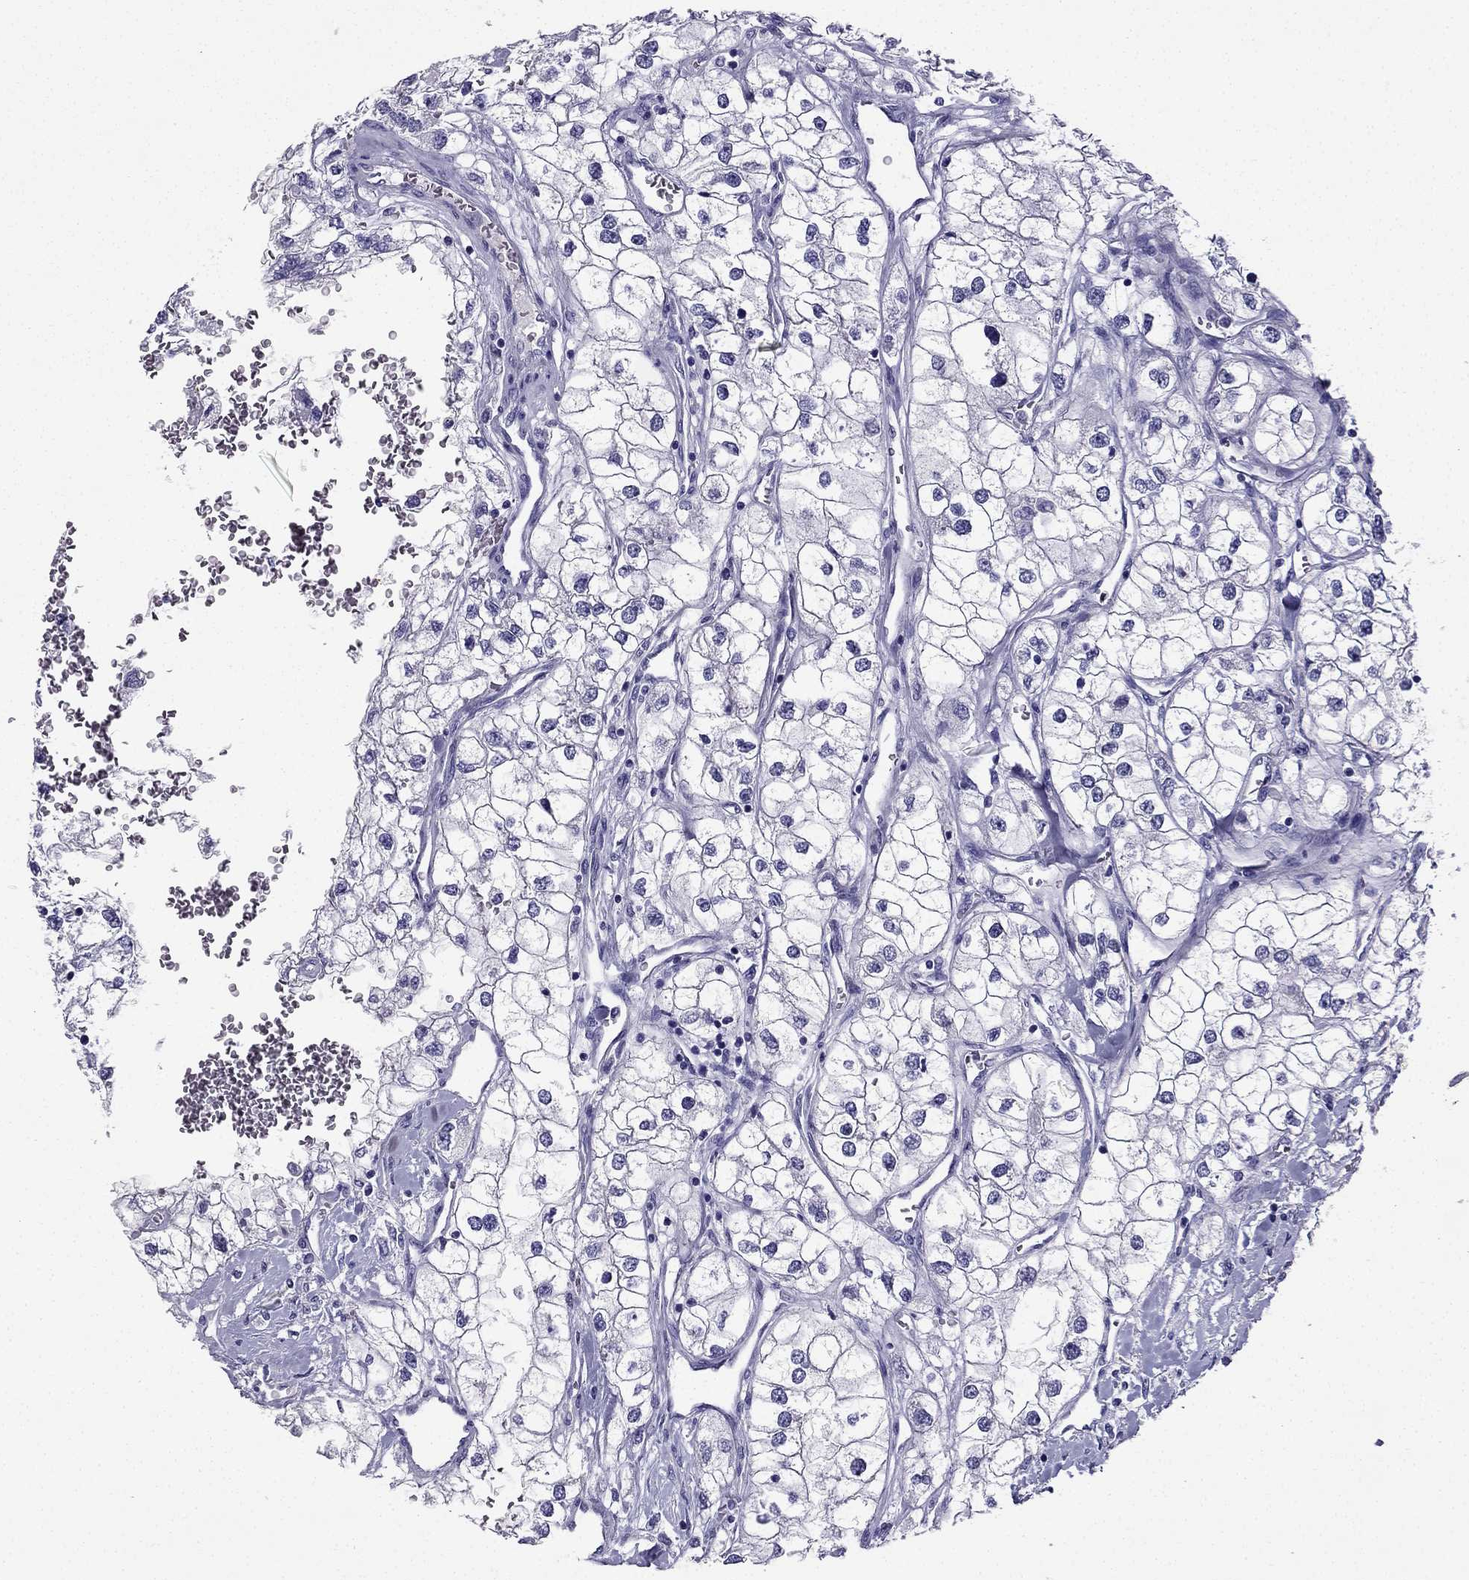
{"staining": {"intensity": "negative", "quantity": "none", "location": "none"}, "tissue": "renal cancer", "cell_type": "Tumor cells", "image_type": "cancer", "snomed": [{"axis": "morphology", "description": "Adenocarcinoma, NOS"}, {"axis": "topography", "description": "Kidney"}], "caption": "Renal adenocarcinoma stained for a protein using IHC displays no staining tumor cells.", "gene": "NPTX1", "patient": {"sex": "male", "age": 59}}